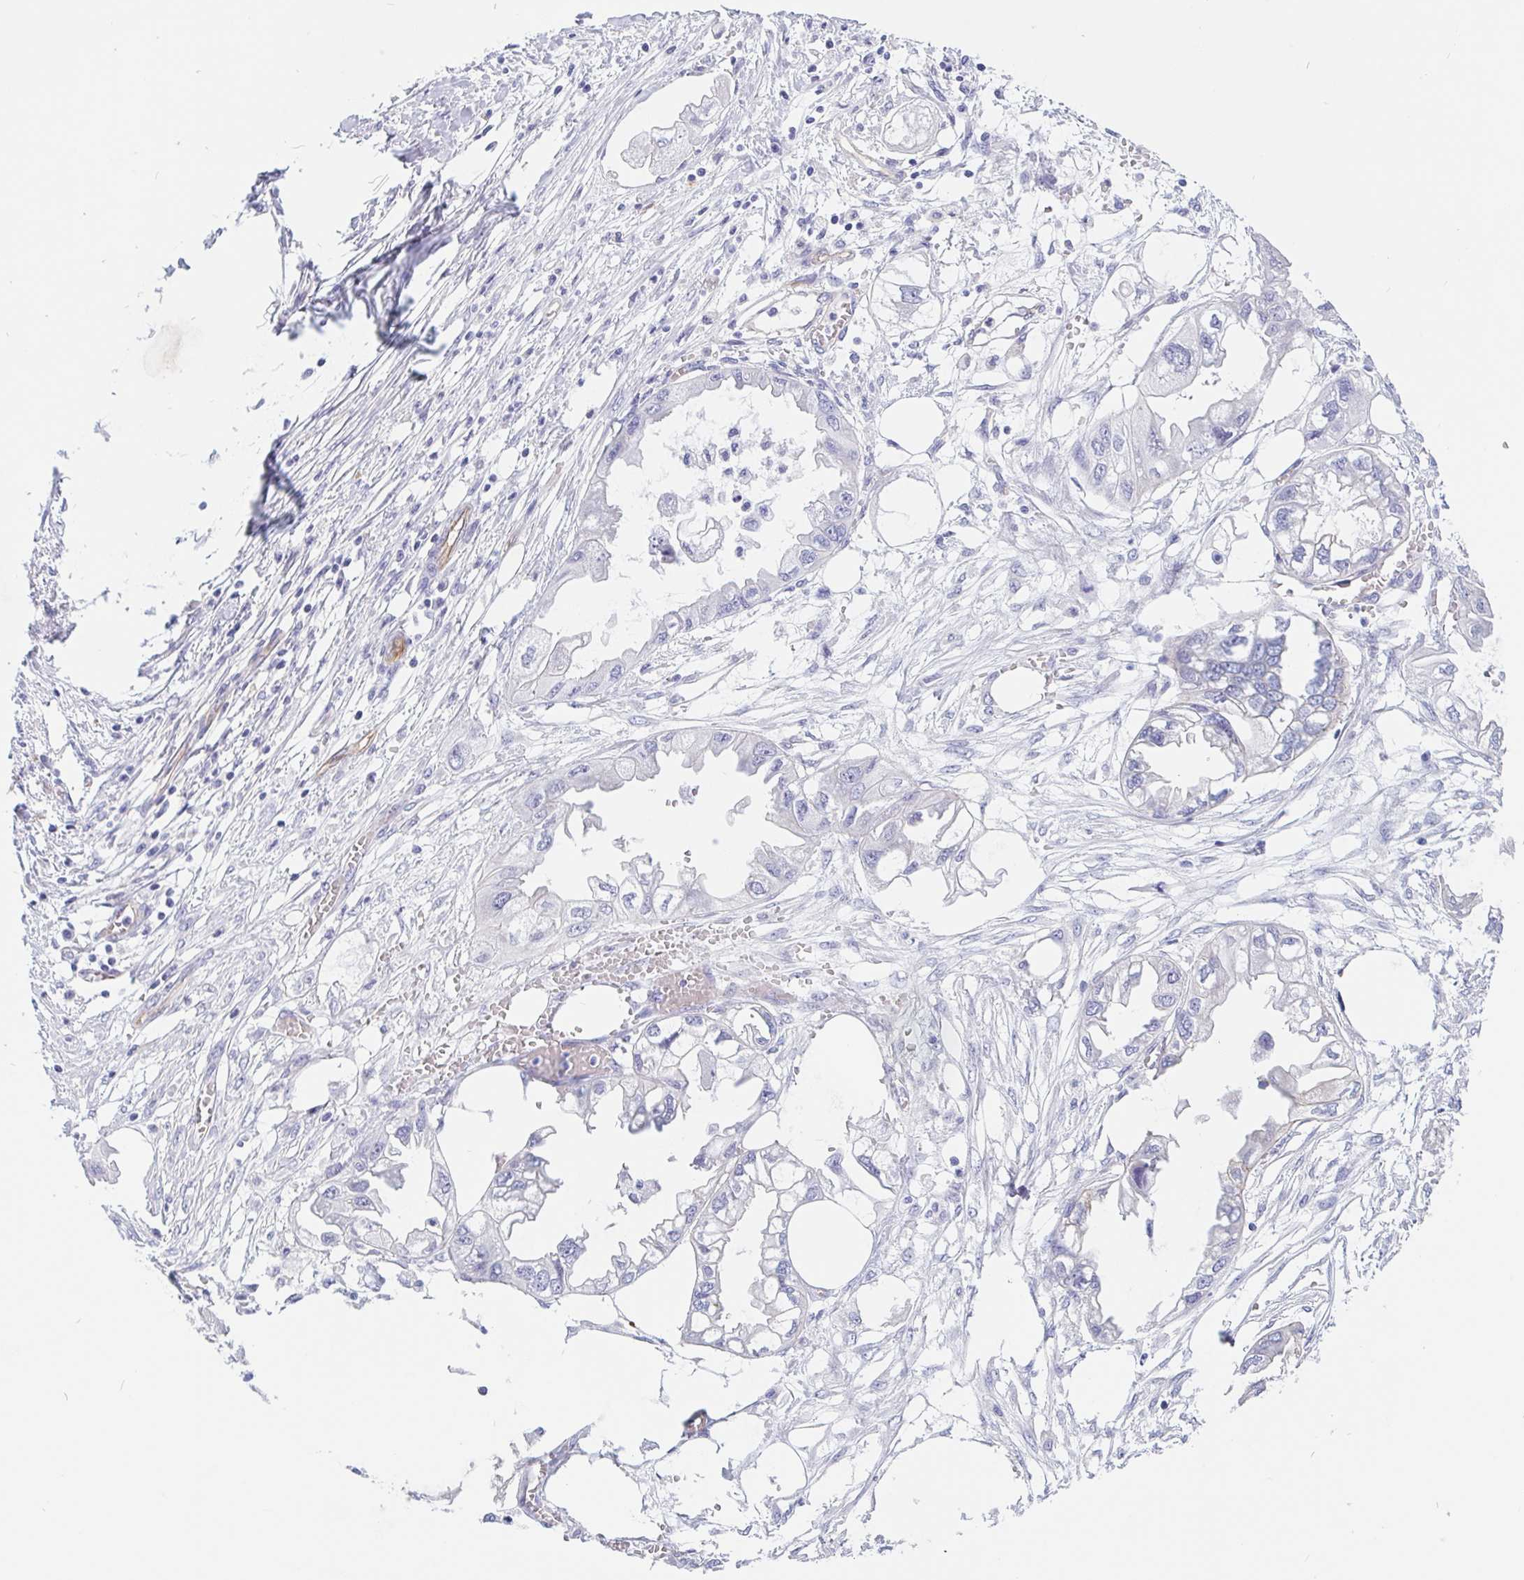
{"staining": {"intensity": "negative", "quantity": "none", "location": "none"}, "tissue": "endometrial cancer", "cell_type": "Tumor cells", "image_type": "cancer", "snomed": [{"axis": "morphology", "description": "Adenocarcinoma, NOS"}, {"axis": "morphology", "description": "Adenocarcinoma, metastatic, NOS"}, {"axis": "topography", "description": "Adipose tissue"}, {"axis": "topography", "description": "Endometrium"}], "caption": "The immunohistochemistry (IHC) photomicrograph has no significant staining in tumor cells of endometrial adenocarcinoma tissue. (Stains: DAB immunohistochemistry with hematoxylin counter stain, Microscopy: brightfield microscopy at high magnification).", "gene": "LIMCH1", "patient": {"sex": "female", "age": 67}}